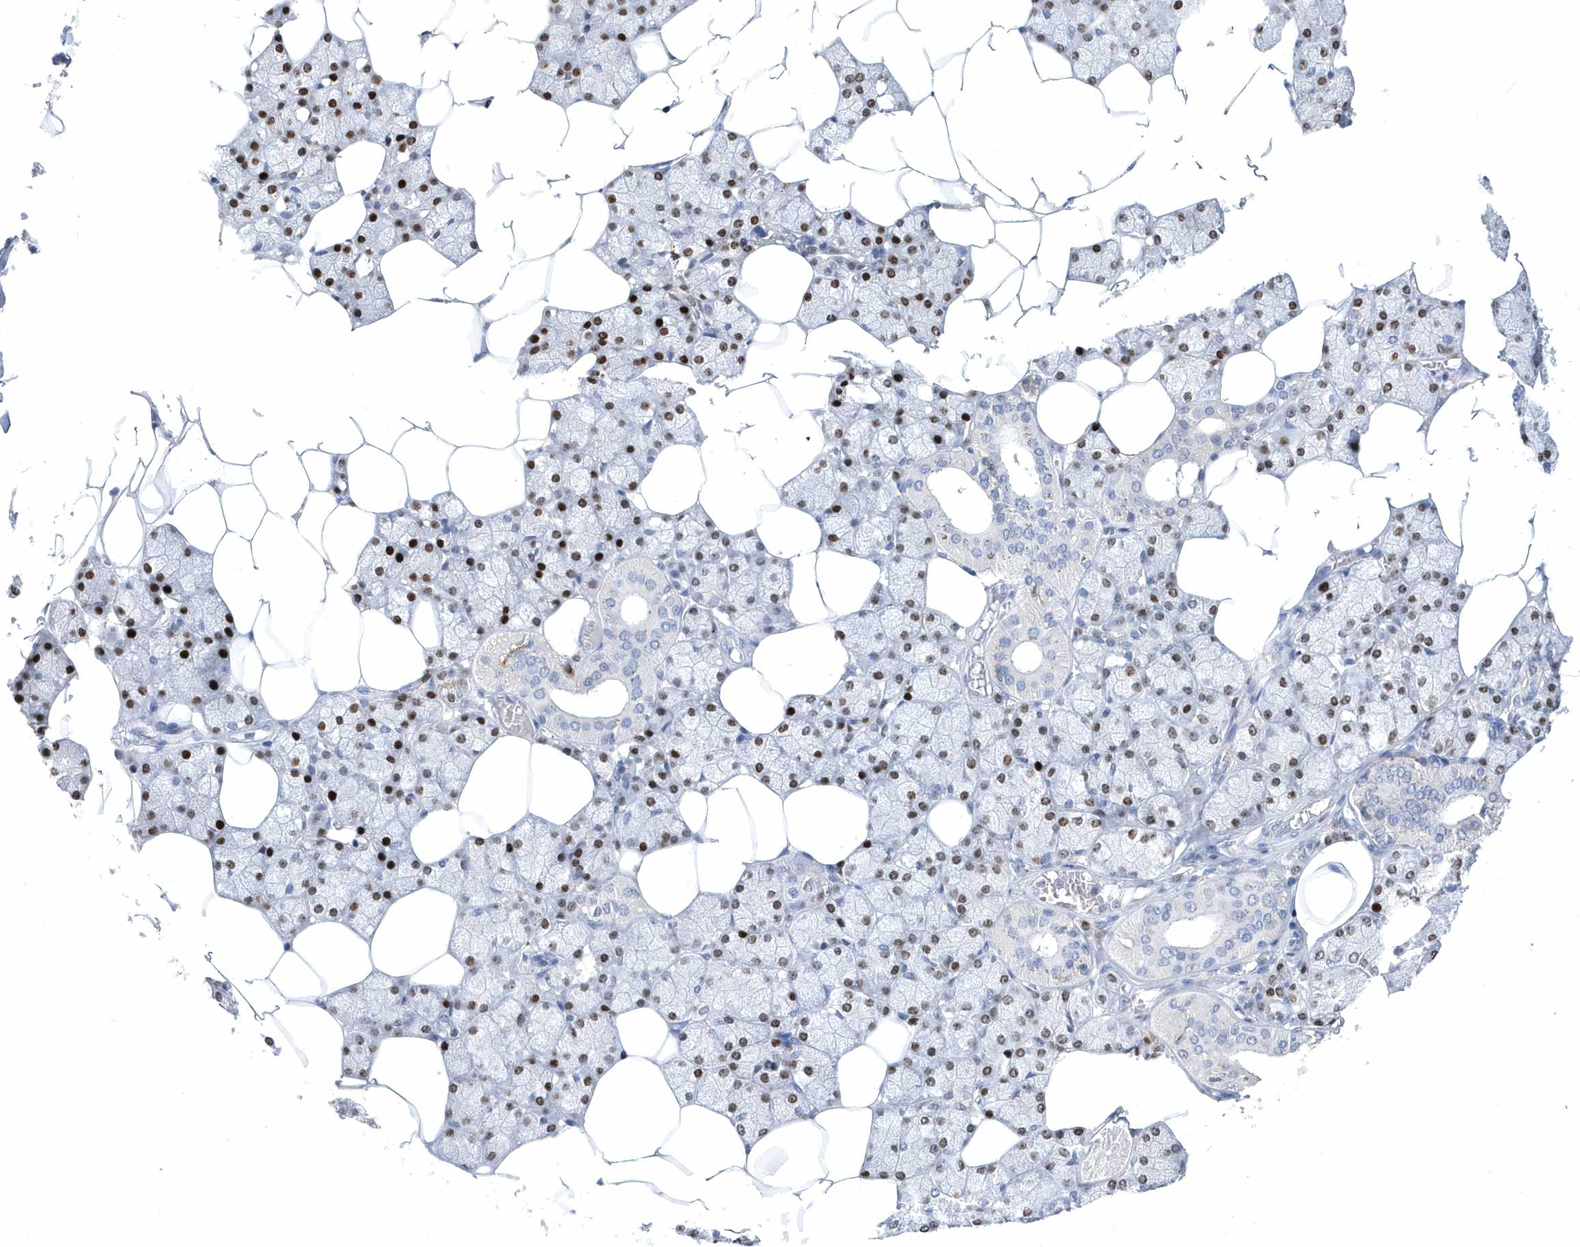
{"staining": {"intensity": "strong", "quantity": "25%-75%", "location": "nuclear"}, "tissue": "salivary gland", "cell_type": "Glandular cells", "image_type": "normal", "snomed": [{"axis": "morphology", "description": "Normal tissue, NOS"}, {"axis": "topography", "description": "Salivary gland"}], "caption": "High-power microscopy captured an IHC image of benign salivary gland, revealing strong nuclear expression in about 25%-75% of glandular cells. The staining was performed using DAB to visualize the protein expression in brown, while the nuclei were stained in blue with hematoxylin (Magnification: 20x).", "gene": "BHLHA15", "patient": {"sex": "male", "age": 62}}